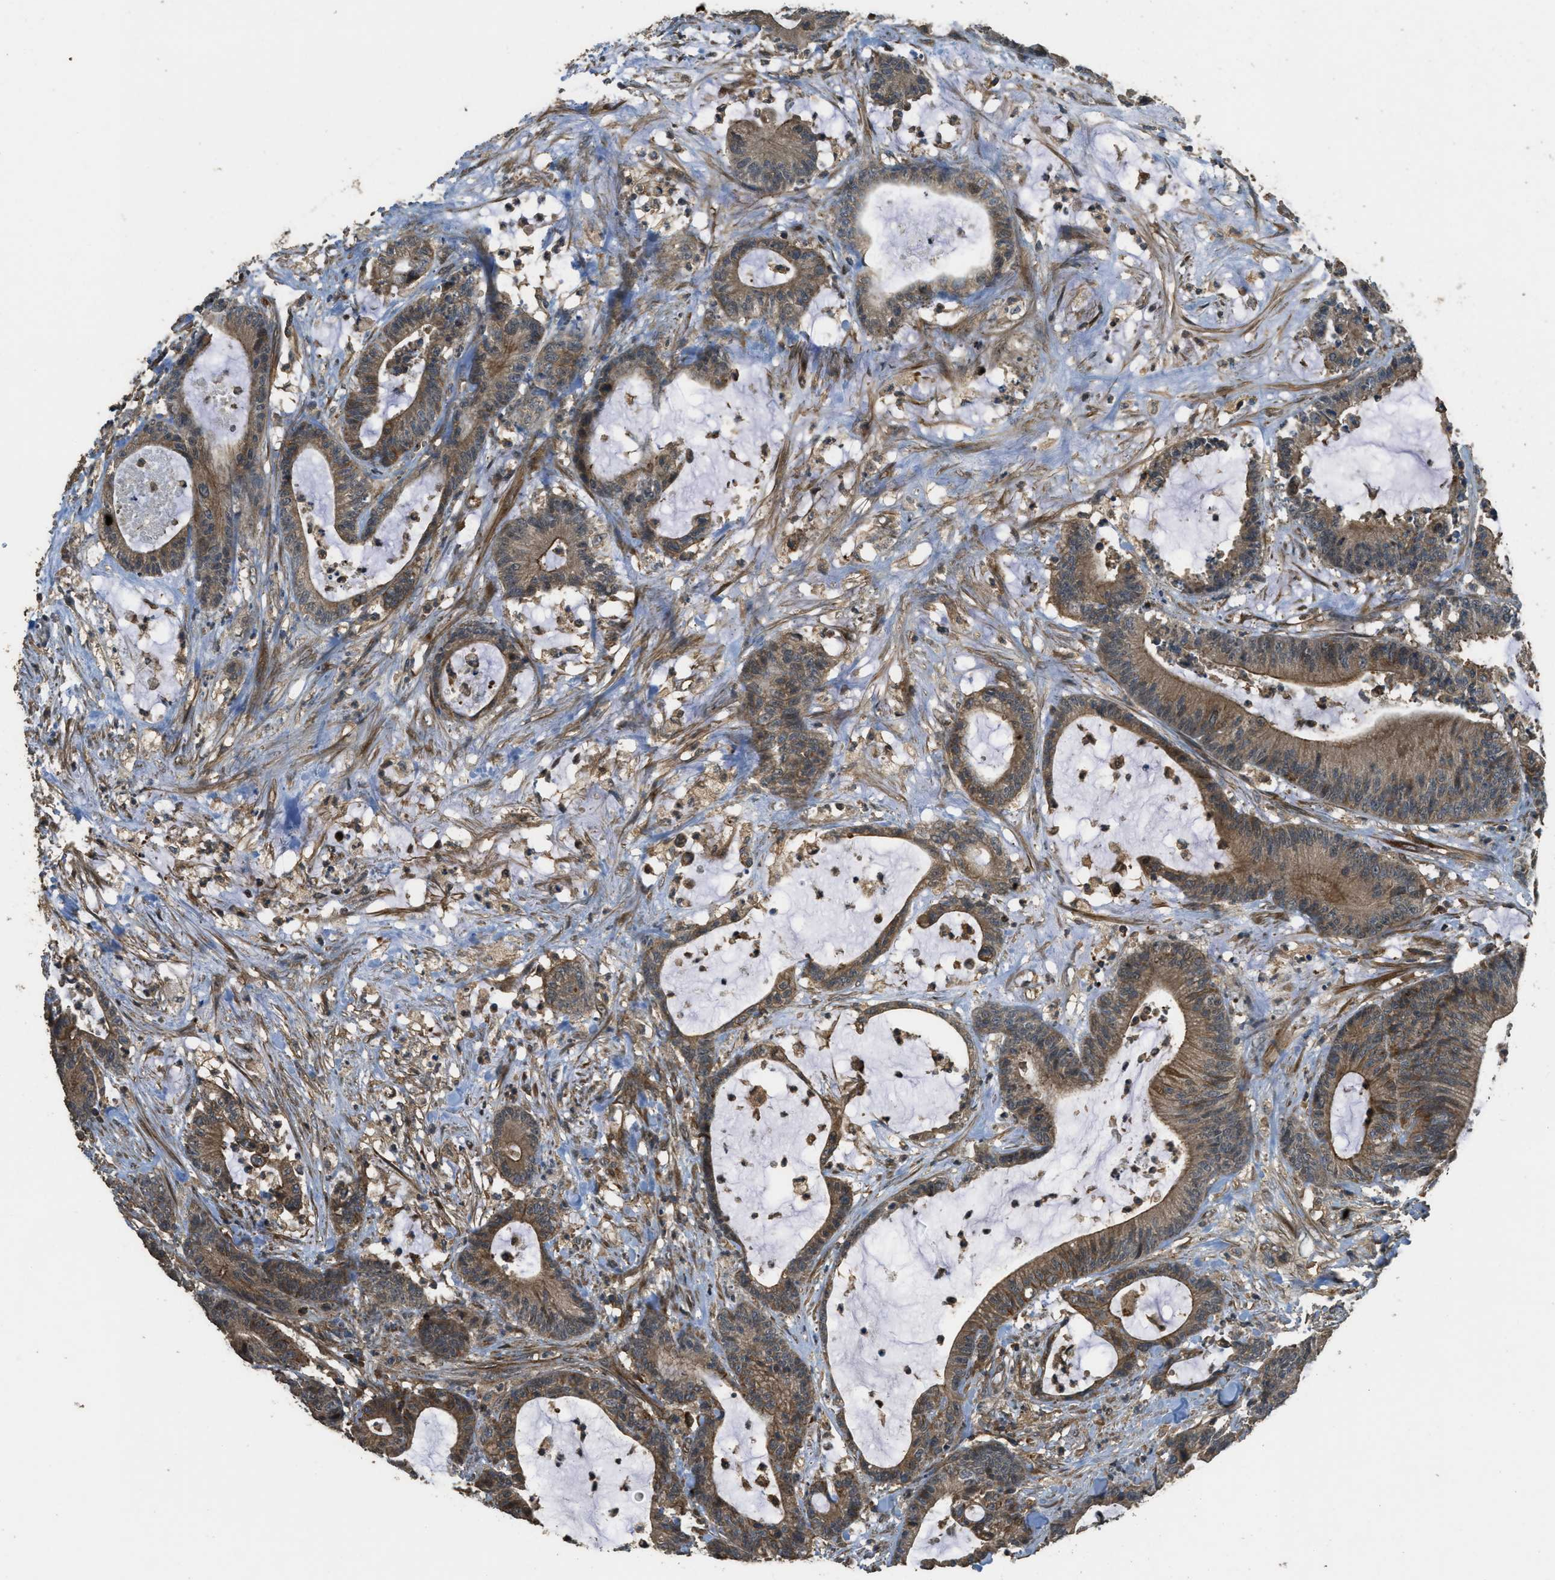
{"staining": {"intensity": "moderate", "quantity": ">75%", "location": "cytoplasmic/membranous"}, "tissue": "colorectal cancer", "cell_type": "Tumor cells", "image_type": "cancer", "snomed": [{"axis": "morphology", "description": "Adenocarcinoma, NOS"}, {"axis": "topography", "description": "Colon"}], "caption": "Immunohistochemical staining of human colorectal cancer reveals medium levels of moderate cytoplasmic/membranous positivity in about >75% of tumor cells.", "gene": "PPP6R3", "patient": {"sex": "female", "age": 84}}